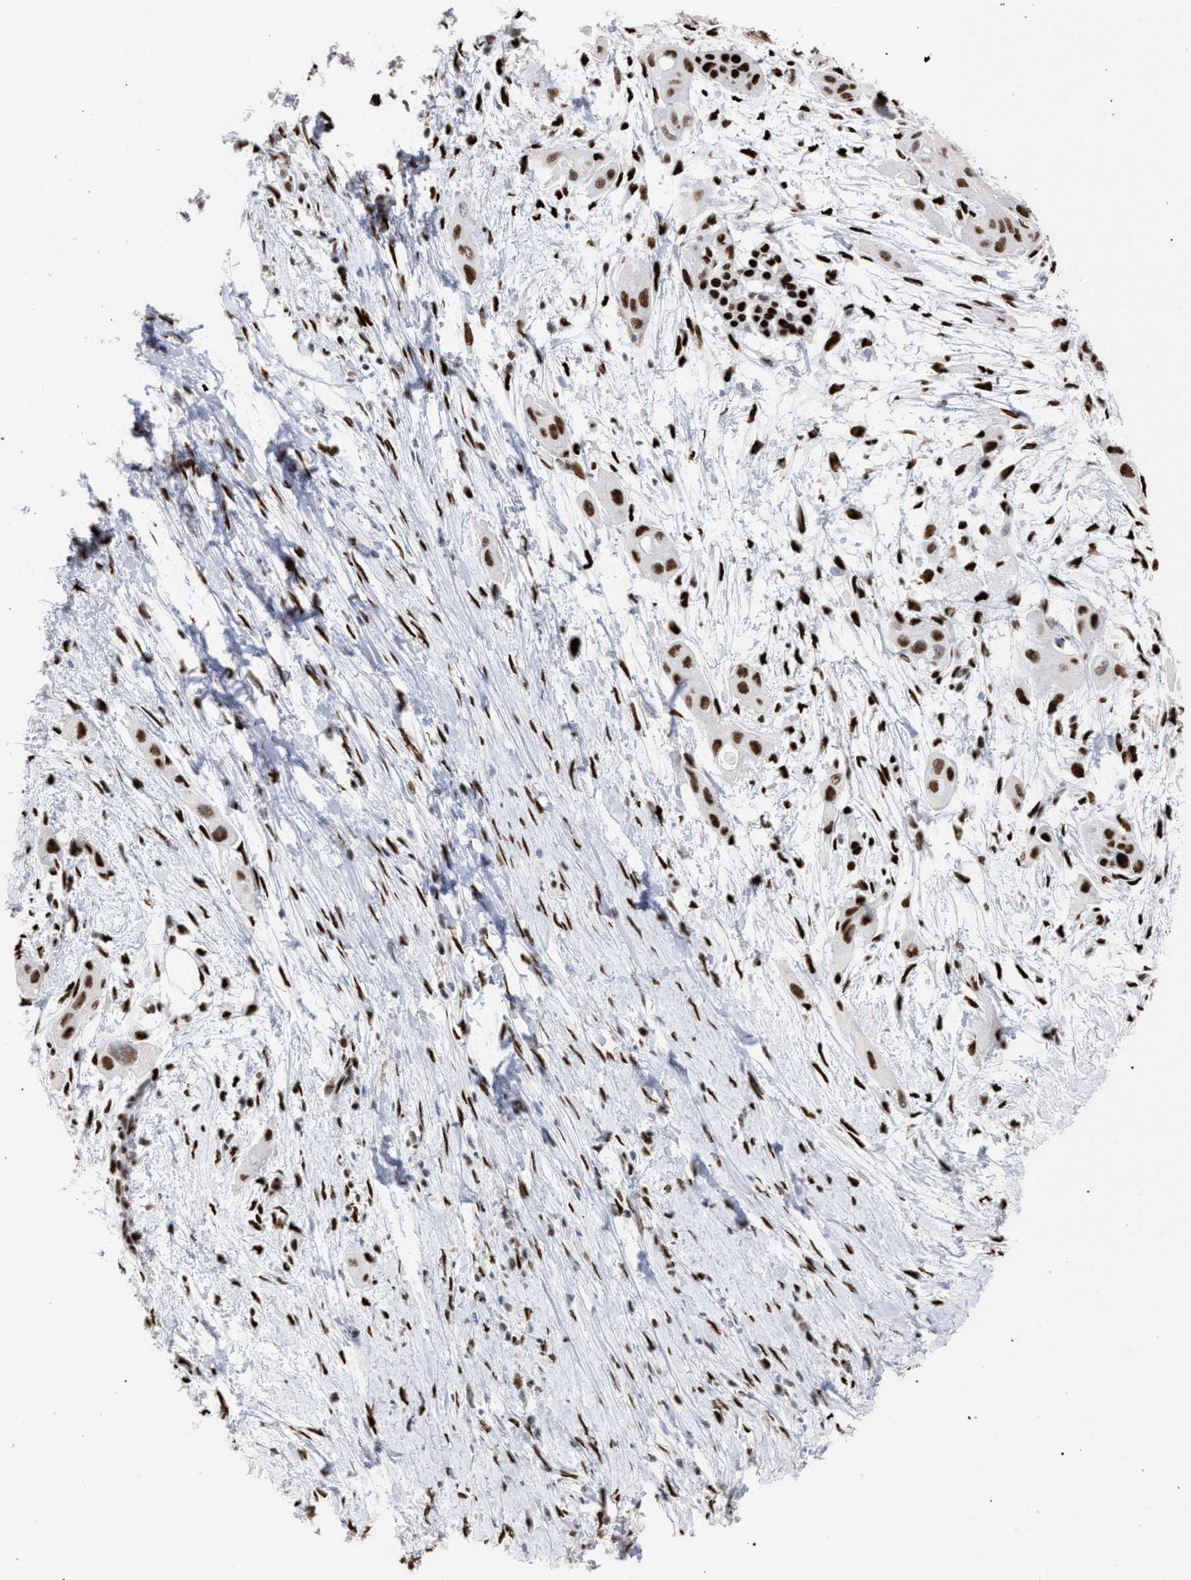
{"staining": {"intensity": "moderate", "quantity": ">75%", "location": "nuclear"}, "tissue": "pancreatic cancer", "cell_type": "Tumor cells", "image_type": "cancer", "snomed": [{"axis": "morphology", "description": "Adenocarcinoma, NOS"}, {"axis": "topography", "description": "Pancreas"}], "caption": "A brown stain highlights moderate nuclear staining of a protein in human pancreatic cancer tumor cells. Using DAB (brown) and hematoxylin (blue) stains, captured at high magnification using brightfield microscopy.", "gene": "TP53BP1", "patient": {"sex": "male", "age": 59}}